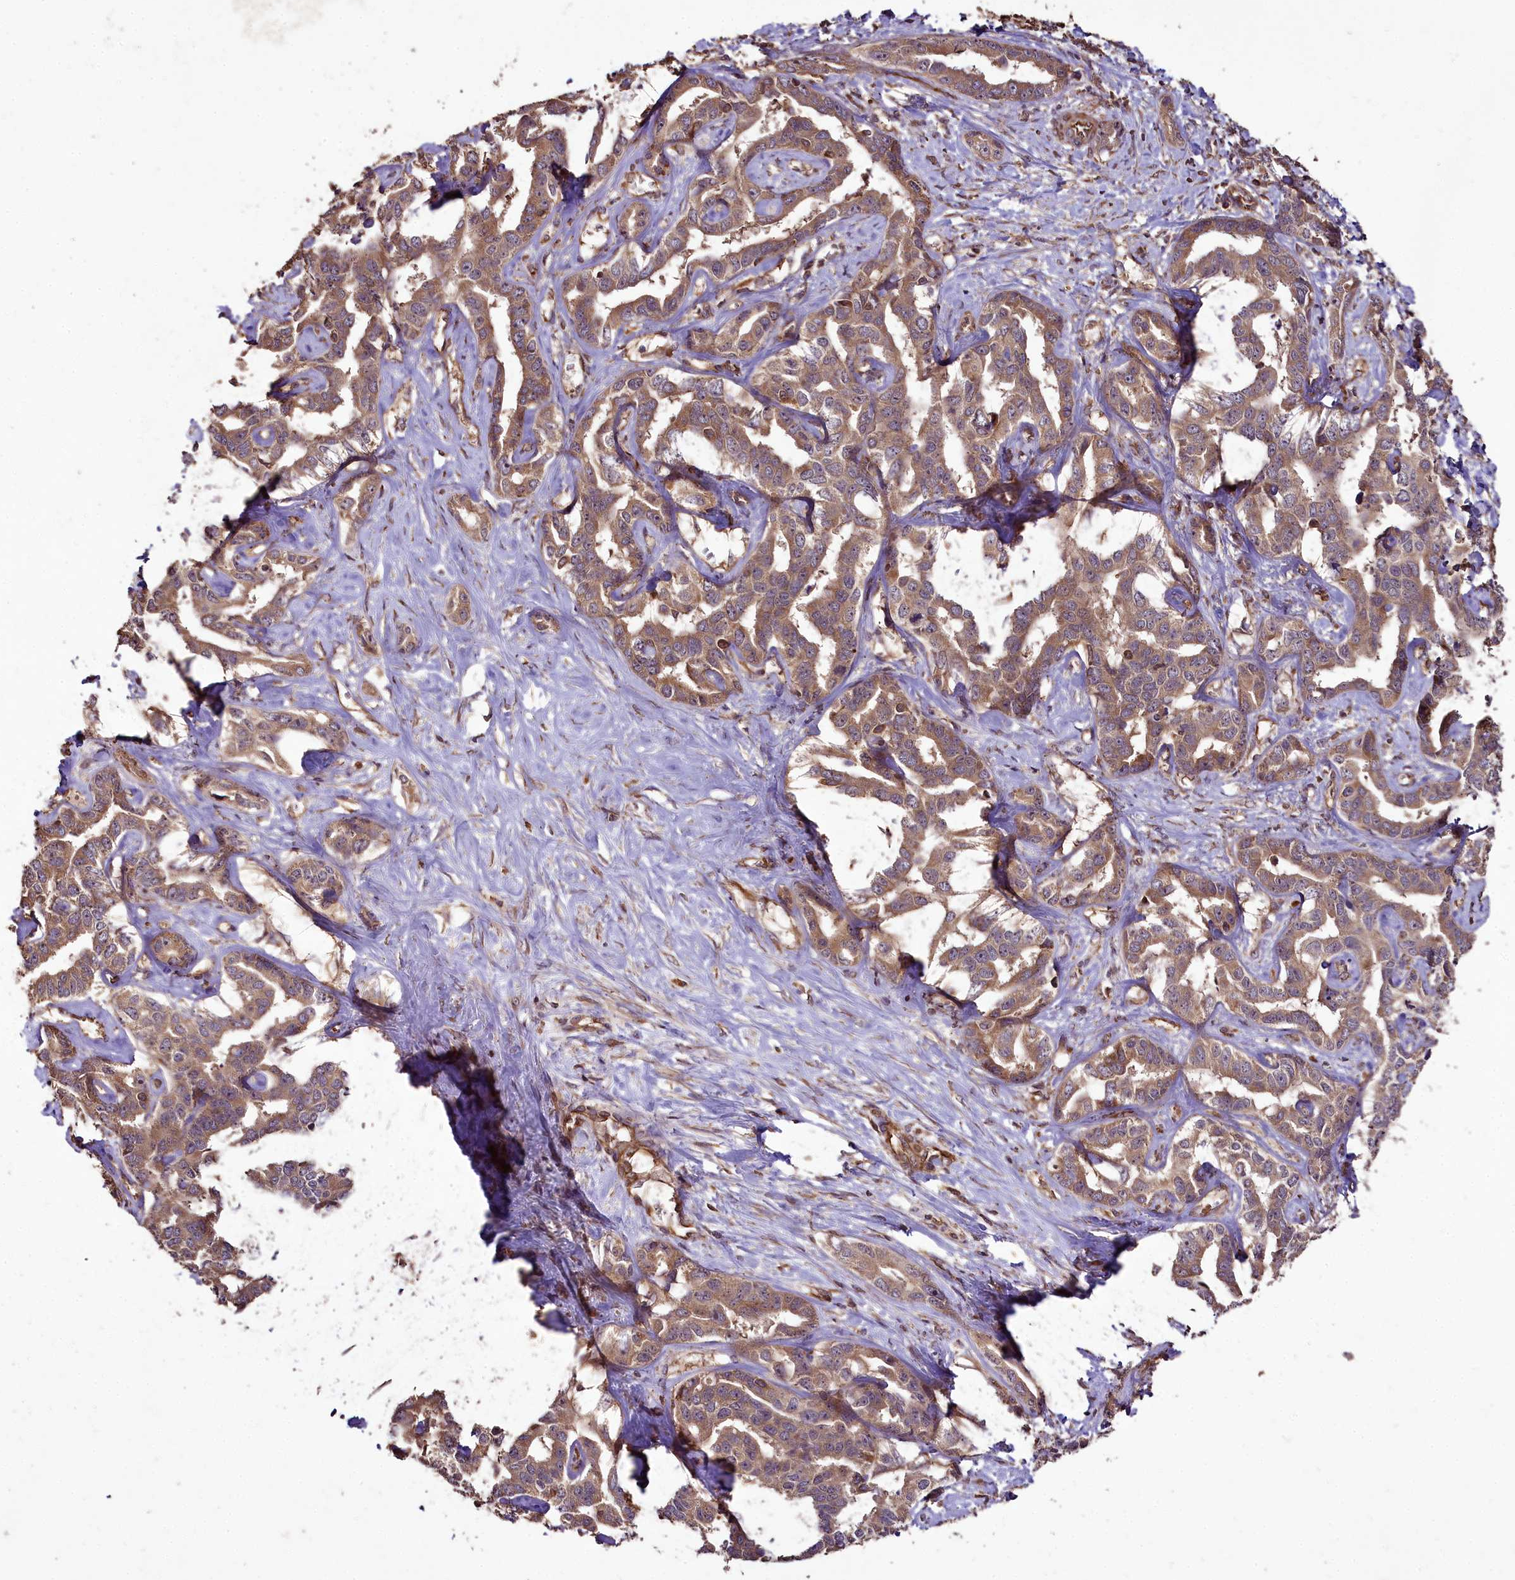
{"staining": {"intensity": "moderate", "quantity": ">75%", "location": "cytoplasmic/membranous"}, "tissue": "liver cancer", "cell_type": "Tumor cells", "image_type": "cancer", "snomed": [{"axis": "morphology", "description": "Cholangiocarcinoma"}, {"axis": "topography", "description": "Liver"}], "caption": "Human liver cancer stained for a protein (brown) exhibits moderate cytoplasmic/membranous positive staining in approximately >75% of tumor cells.", "gene": "TTLL10", "patient": {"sex": "male", "age": 59}}